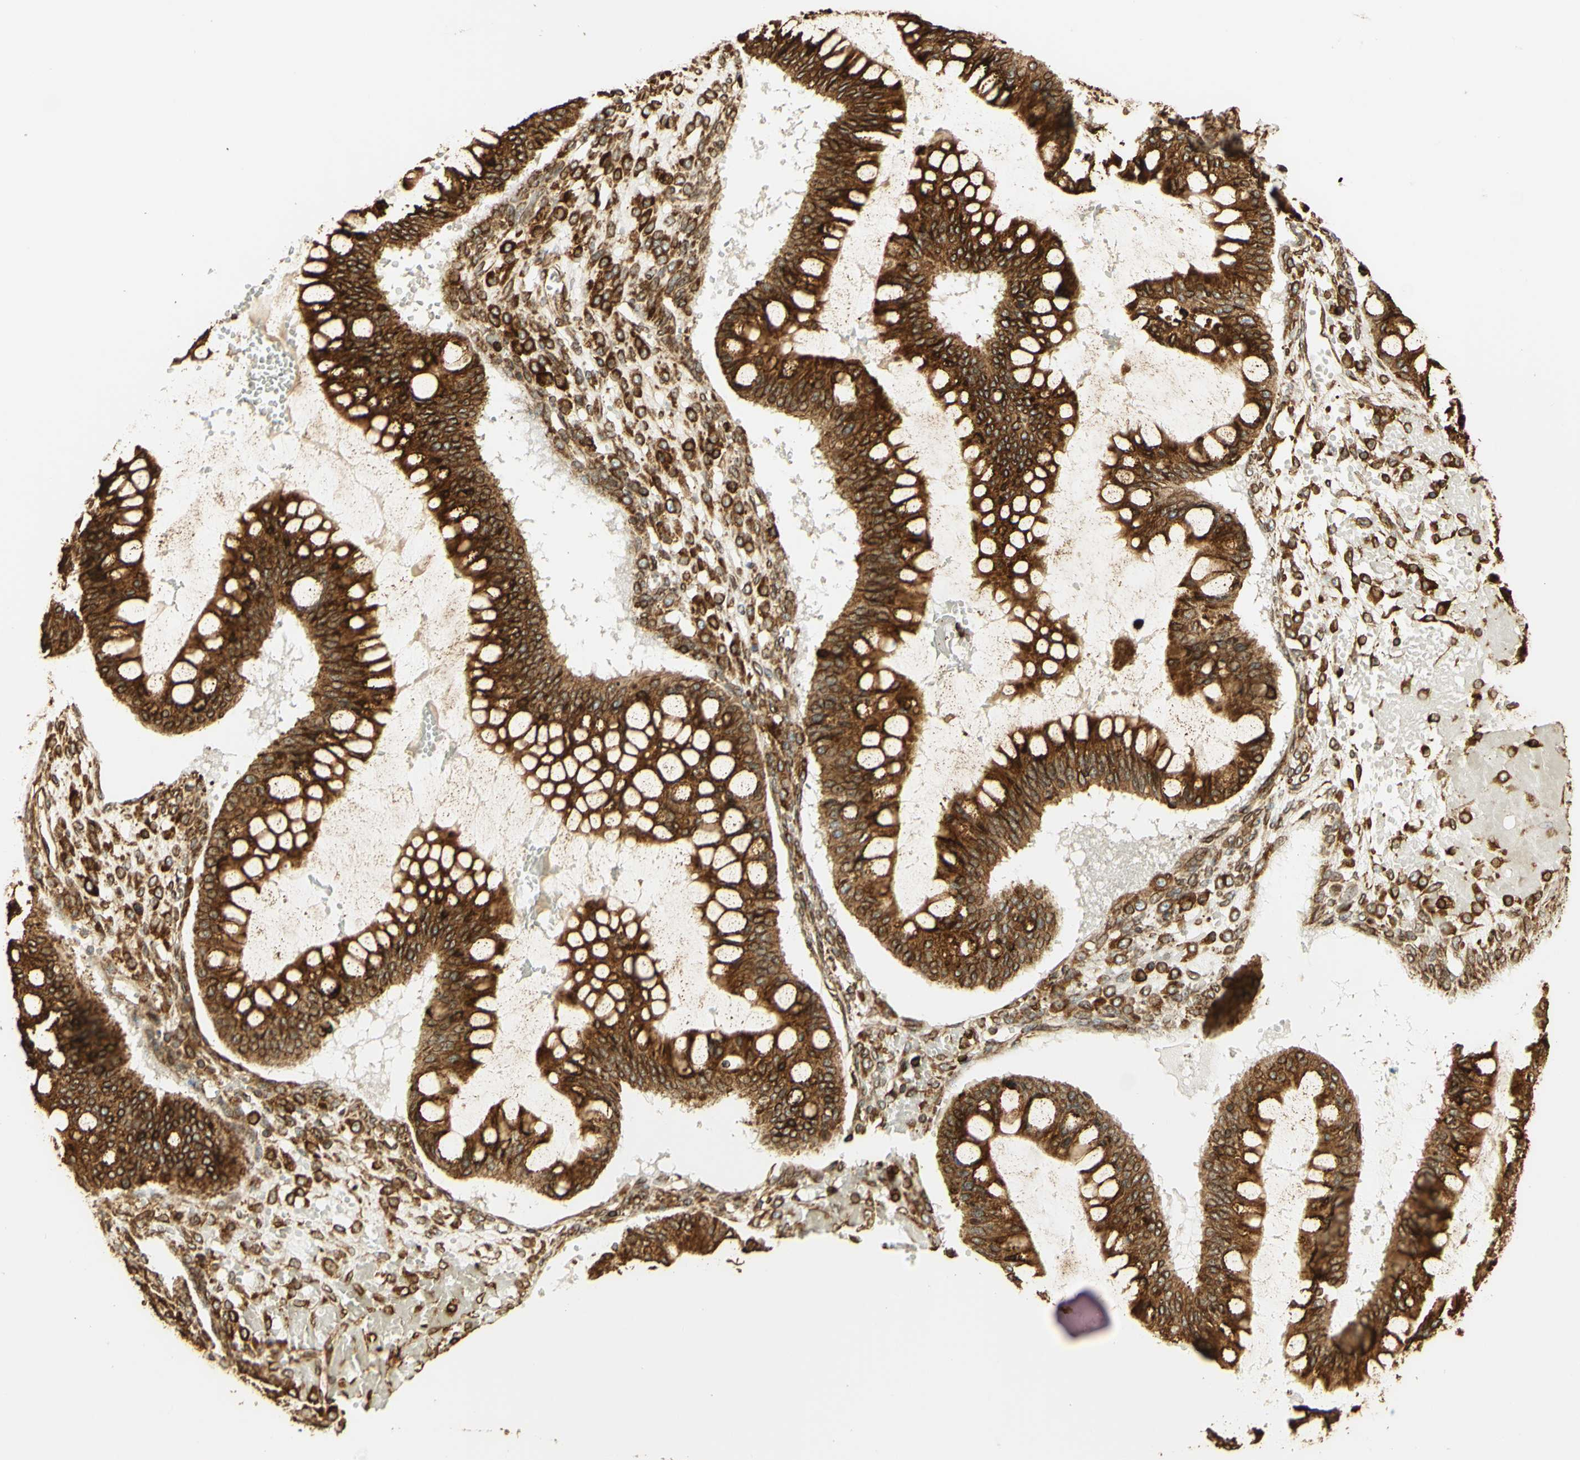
{"staining": {"intensity": "strong", "quantity": ">75%", "location": "cytoplasmic/membranous"}, "tissue": "ovarian cancer", "cell_type": "Tumor cells", "image_type": "cancer", "snomed": [{"axis": "morphology", "description": "Cystadenocarcinoma, mucinous, NOS"}, {"axis": "topography", "description": "Ovary"}], "caption": "Ovarian mucinous cystadenocarcinoma tissue demonstrates strong cytoplasmic/membranous positivity in approximately >75% of tumor cells, visualized by immunohistochemistry.", "gene": "CANX", "patient": {"sex": "female", "age": 73}}